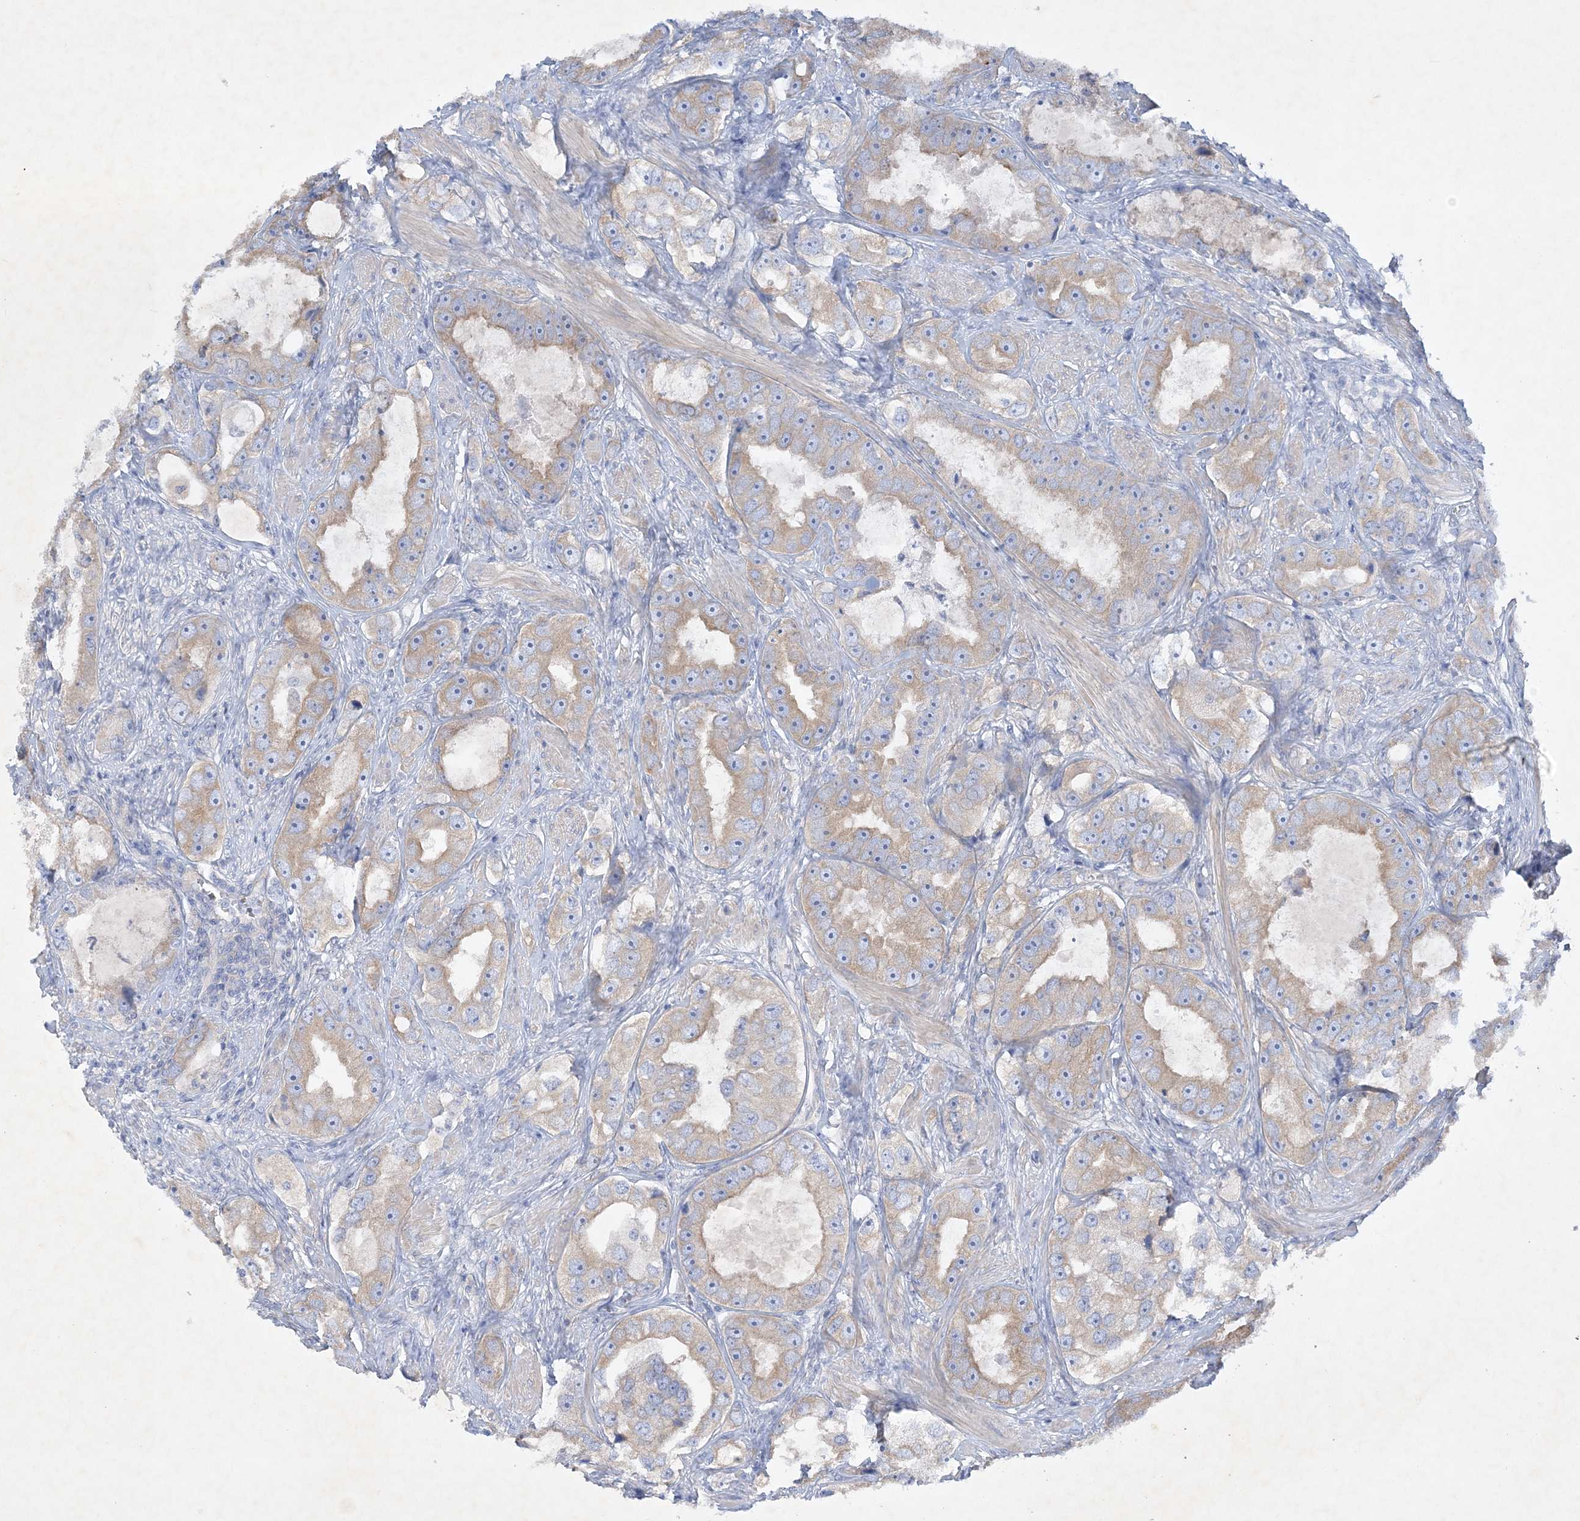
{"staining": {"intensity": "weak", "quantity": ">75%", "location": "cytoplasmic/membranous"}, "tissue": "prostate cancer", "cell_type": "Tumor cells", "image_type": "cancer", "snomed": [{"axis": "morphology", "description": "Adenocarcinoma, High grade"}, {"axis": "topography", "description": "Prostate"}], "caption": "Adenocarcinoma (high-grade) (prostate) stained with a brown dye exhibits weak cytoplasmic/membranous positive positivity in approximately >75% of tumor cells.", "gene": "FARSB", "patient": {"sex": "male", "age": 63}}